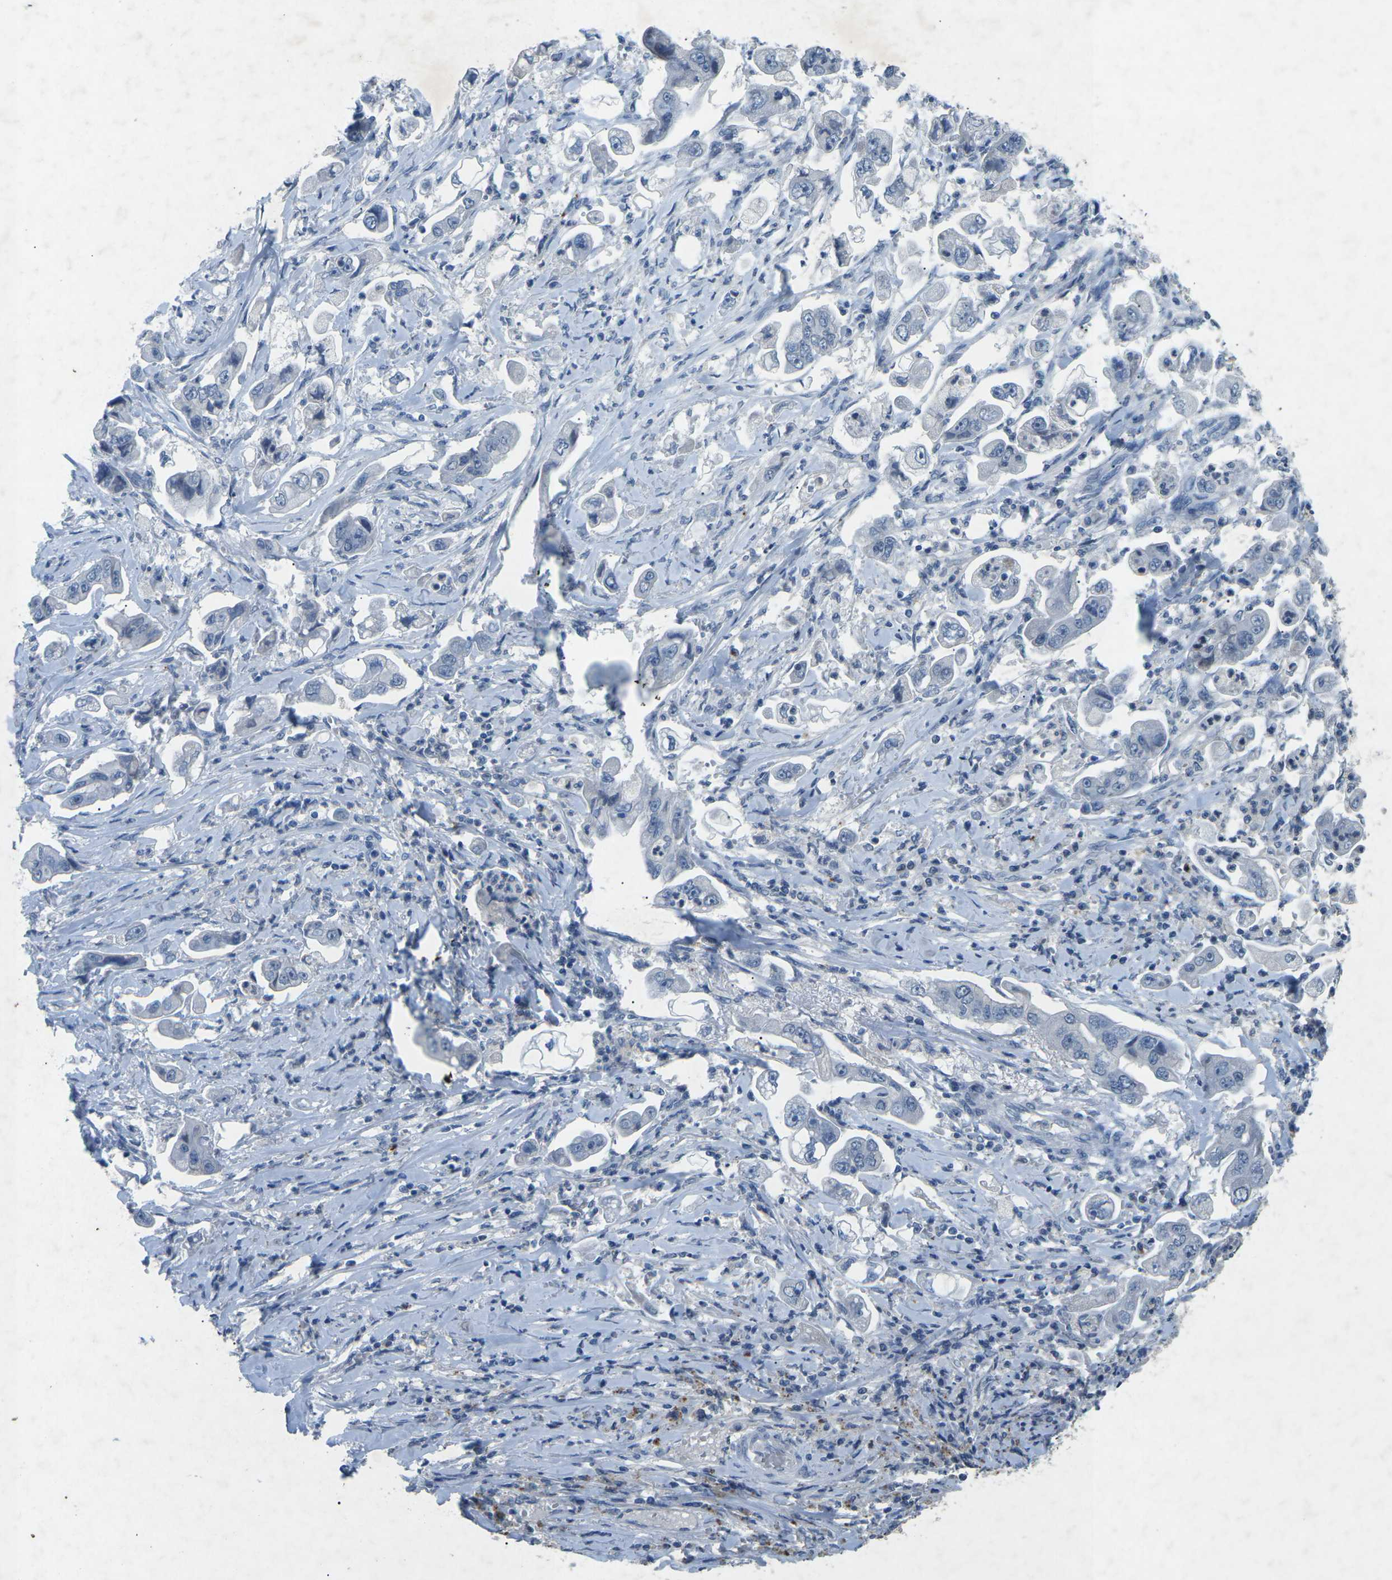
{"staining": {"intensity": "negative", "quantity": "none", "location": "none"}, "tissue": "stomach cancer", "cell_type": "Tumor cells", "image_type": "cancer", "snomed": [{"axis": "morphology", "description": "Adenocarcinoma, NOS"}, {"axis": "topography", "description": "Stomach"}], "caption": "A high-resolution photomicrograph shows immunohistochemistry (IHC) staining of stomach cancer, which shows no significant expression in tumor cells.", "gene": "A1BG", "patient": {"sex": "male", "age": 62}}